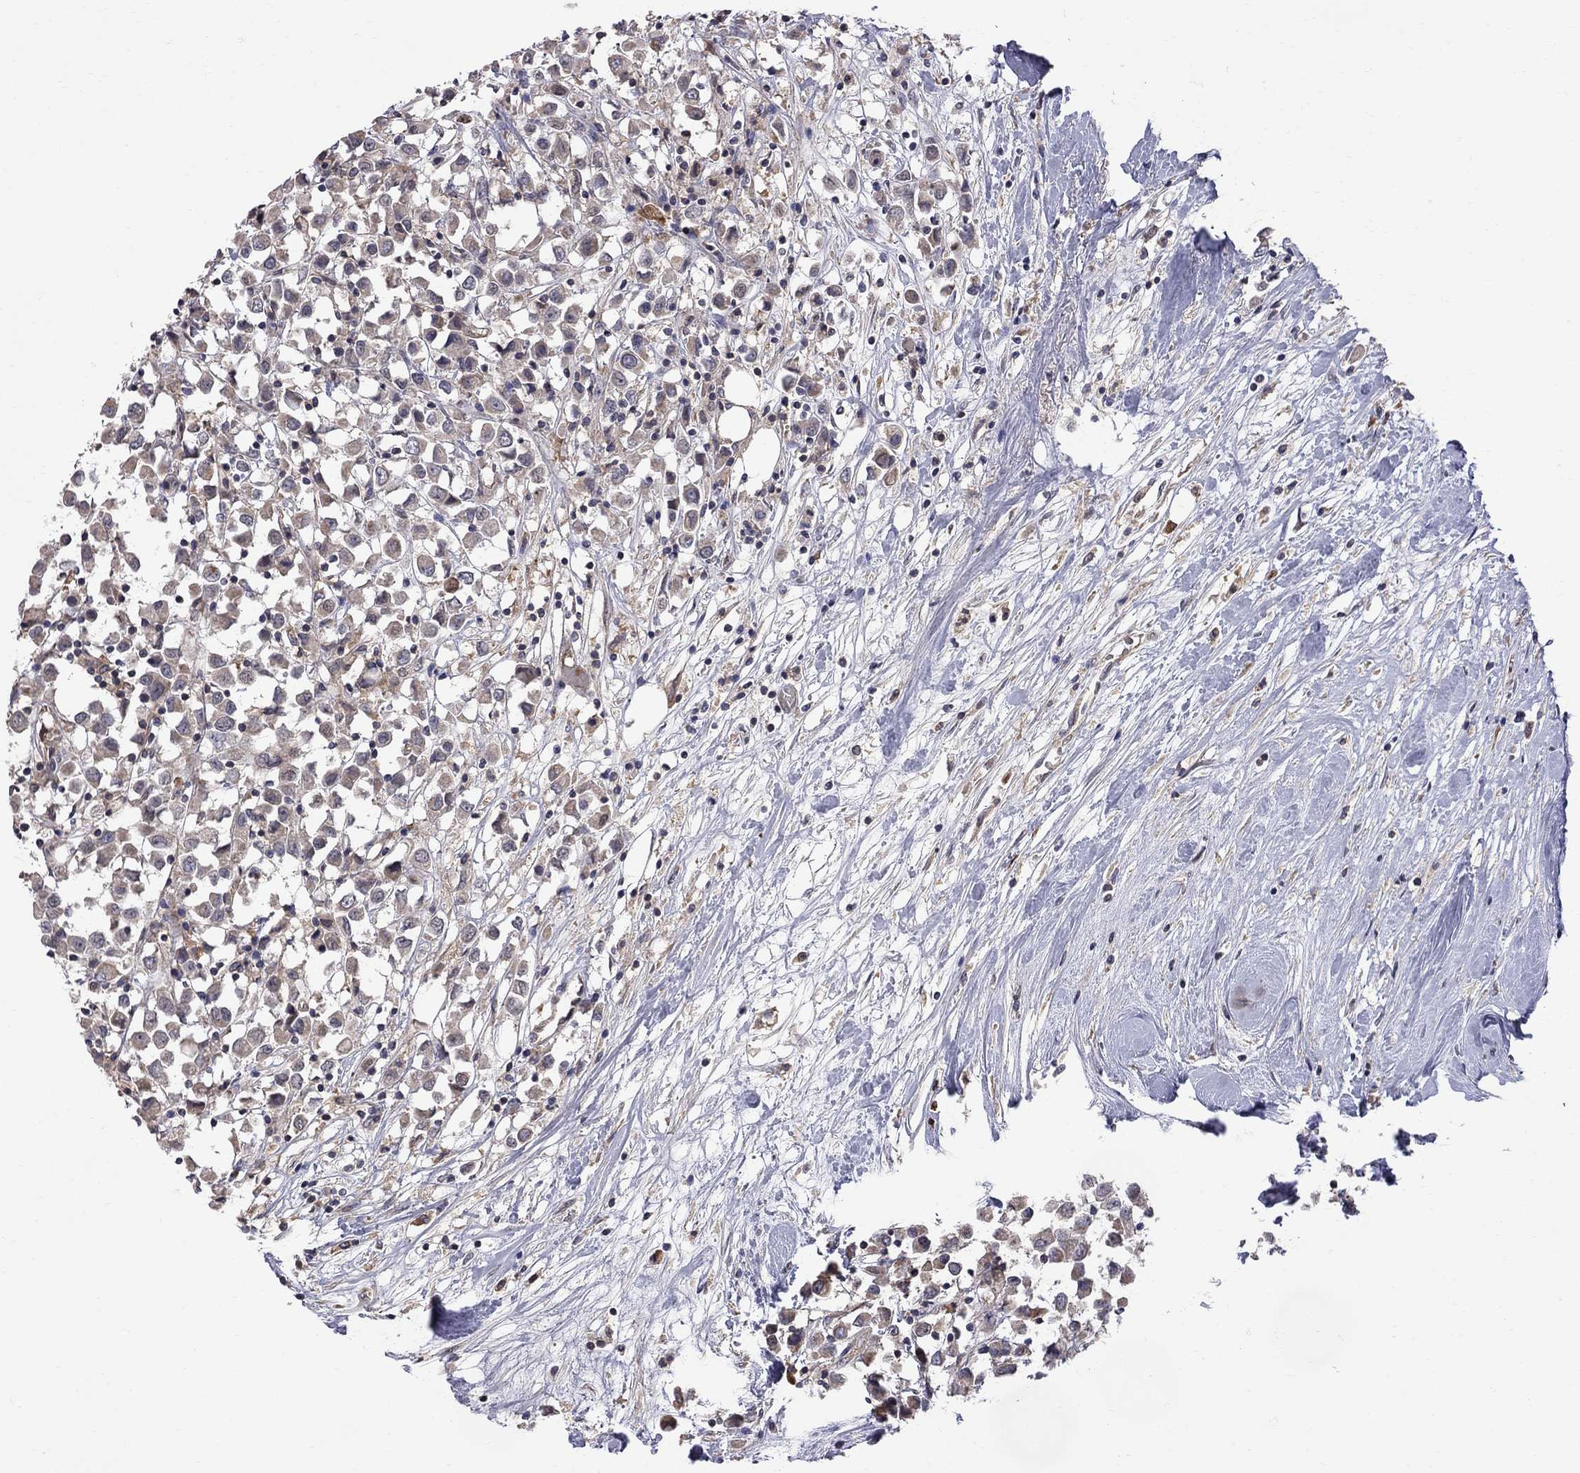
{"staining": {"intensity": "weak", "quantity": ">75%", "location": "cytoplasmic/membranous"}, "tissue": "breast cancer", "cell_type": "Tumor cells", "image_type": "cancer", "snomed": [{"axis": "morphology", "description": "Duct carcinoma"}, {"axis": "topography", "description": "Breast"}], "caption": "The image displays a brown stain indicating the presence of a protein in the cytoplasmic/membranous of tumor cells in breast cancer.", "gene": "ABI3", "patient": {"sex": "female", "age": 61}}